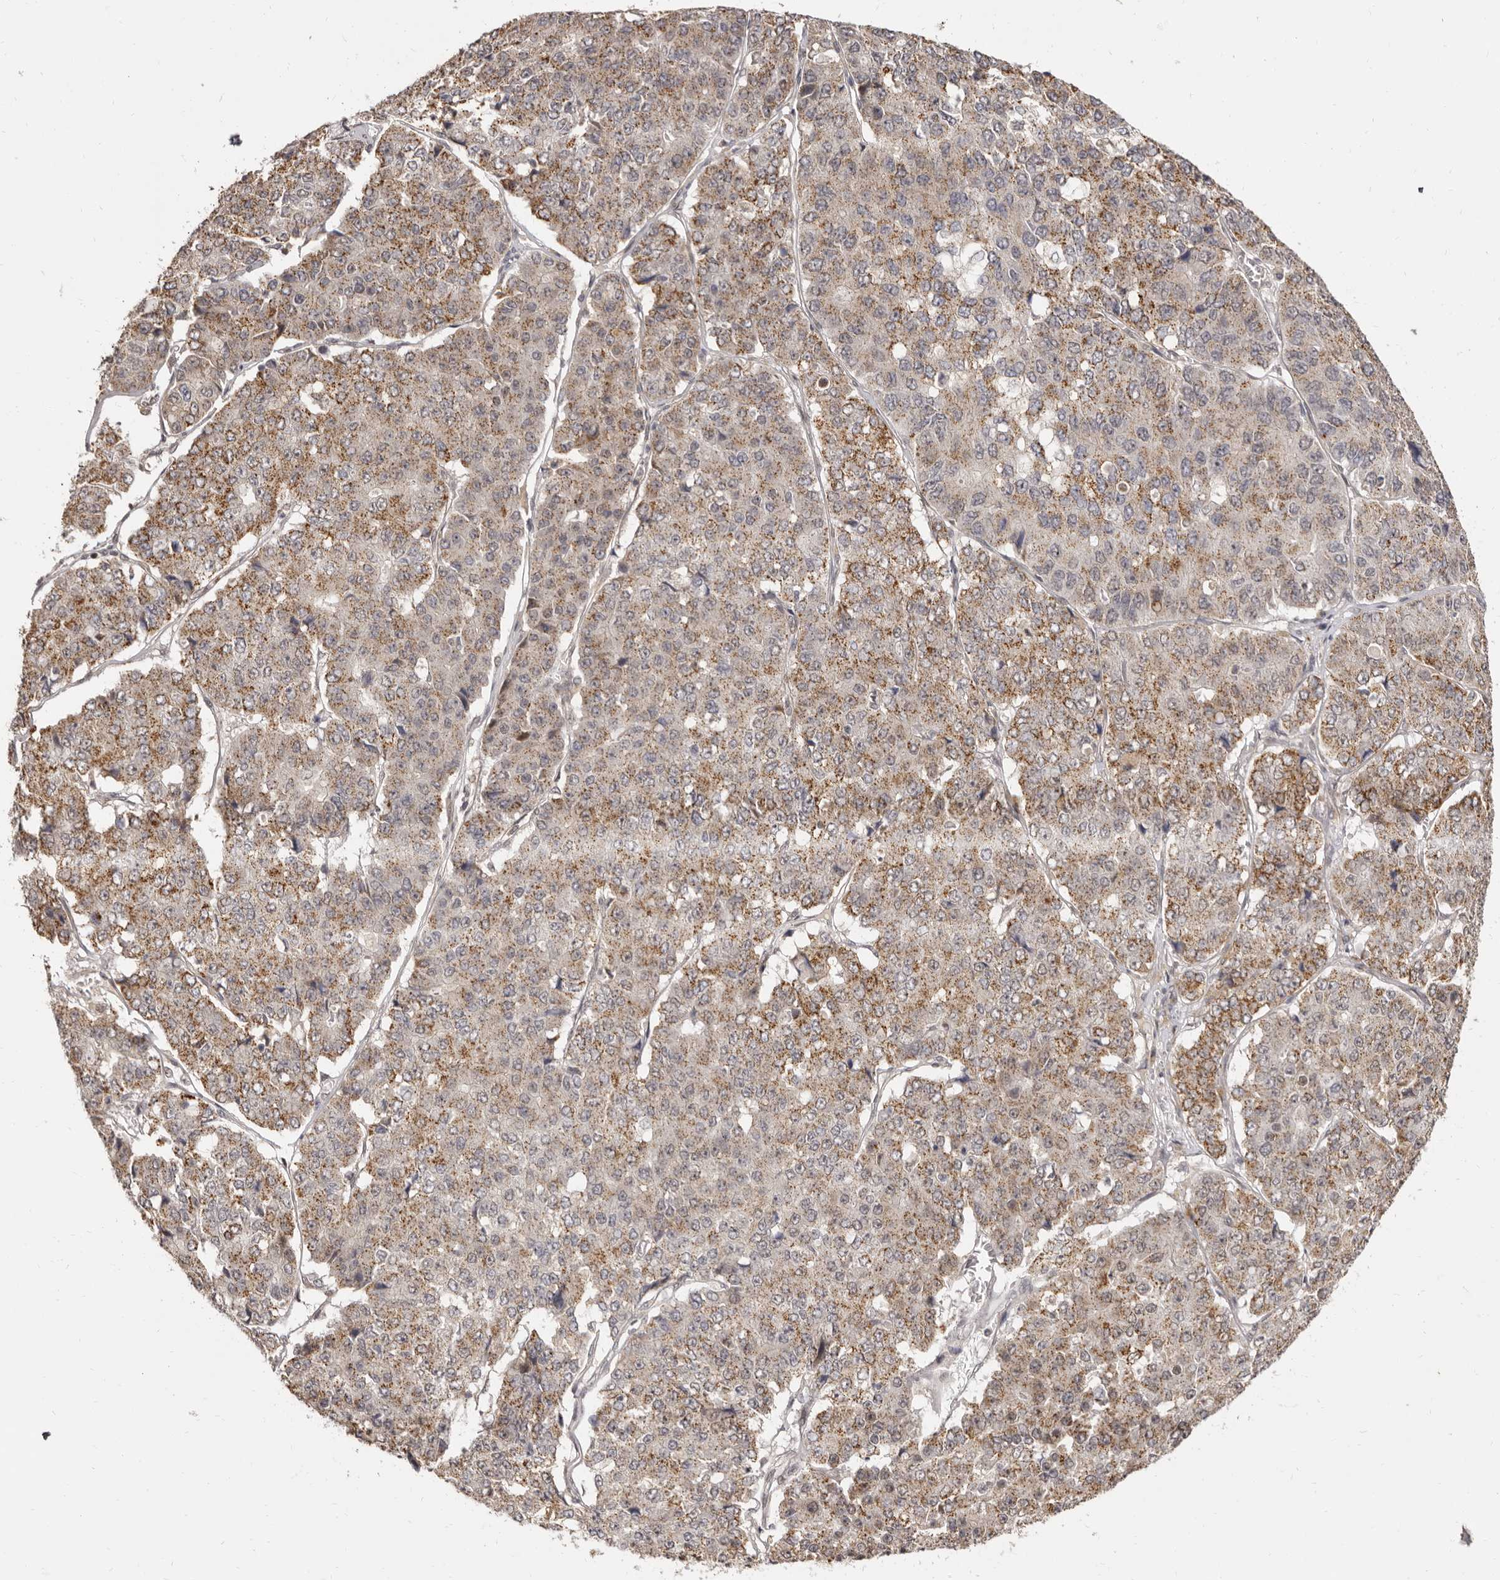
{"staining": {"intensity": "moderate", "quantity": "25%-75%", "location": "cytoplasmic/membranous"}, "tissue": "pancreatic cancer", "cell_type": "Tumor cells", "image_type": "cancer", "snomed": [{"axis": "morphology", "description": "Adenocarcinoma, NOS"}, {"axis": "topography", "description": "Pancreas"}], "caption": "This micrograph exhibits pancreatic cancer stained with IHC to label a protein in brown. The cytoplasmic/membranous of tumor cells show moderate positivity for the protein. Nuclei are counter-stained blue.", "gene": "ZNF326", "patient": {"sex": "male", "age": 50}}